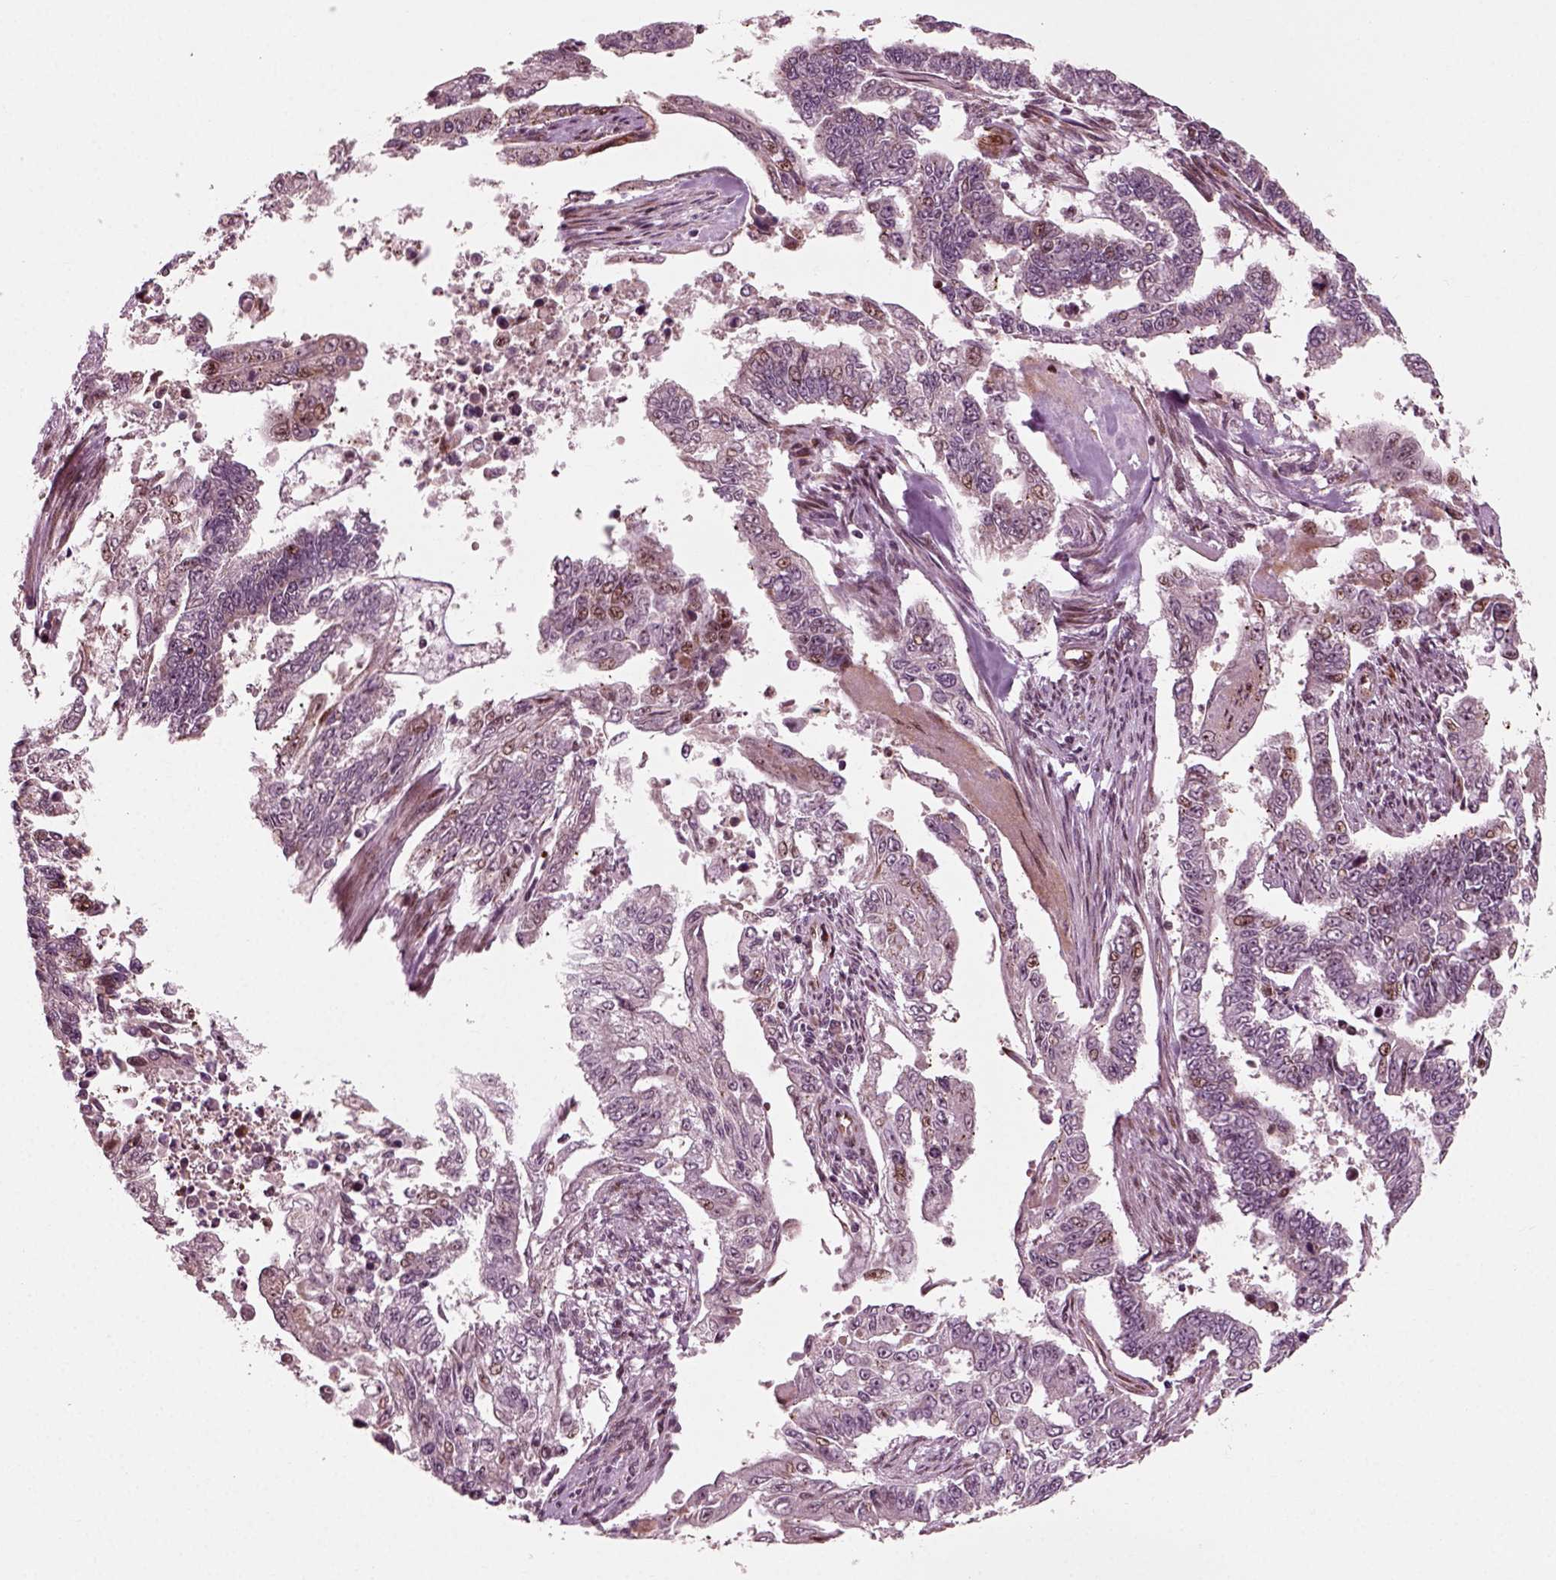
{"staining": {"intensity": "weak", "quantity": "<25%", "location": "nuclear"}, "tissue": "endometrial cancer", "cell_type": "Tumor cells", "image_type": "cancer", "snomed": [{"axis": "morphology", "description": "Adenocarcinoma, NOS"}, {"axis": "topography", "description": "Uterus"}], "caption": "Tumor cells are negative for brown protein staining in endometrial cancer.", "gene": "CDC14A", "patient": {"sex": "female", "age": 59}}